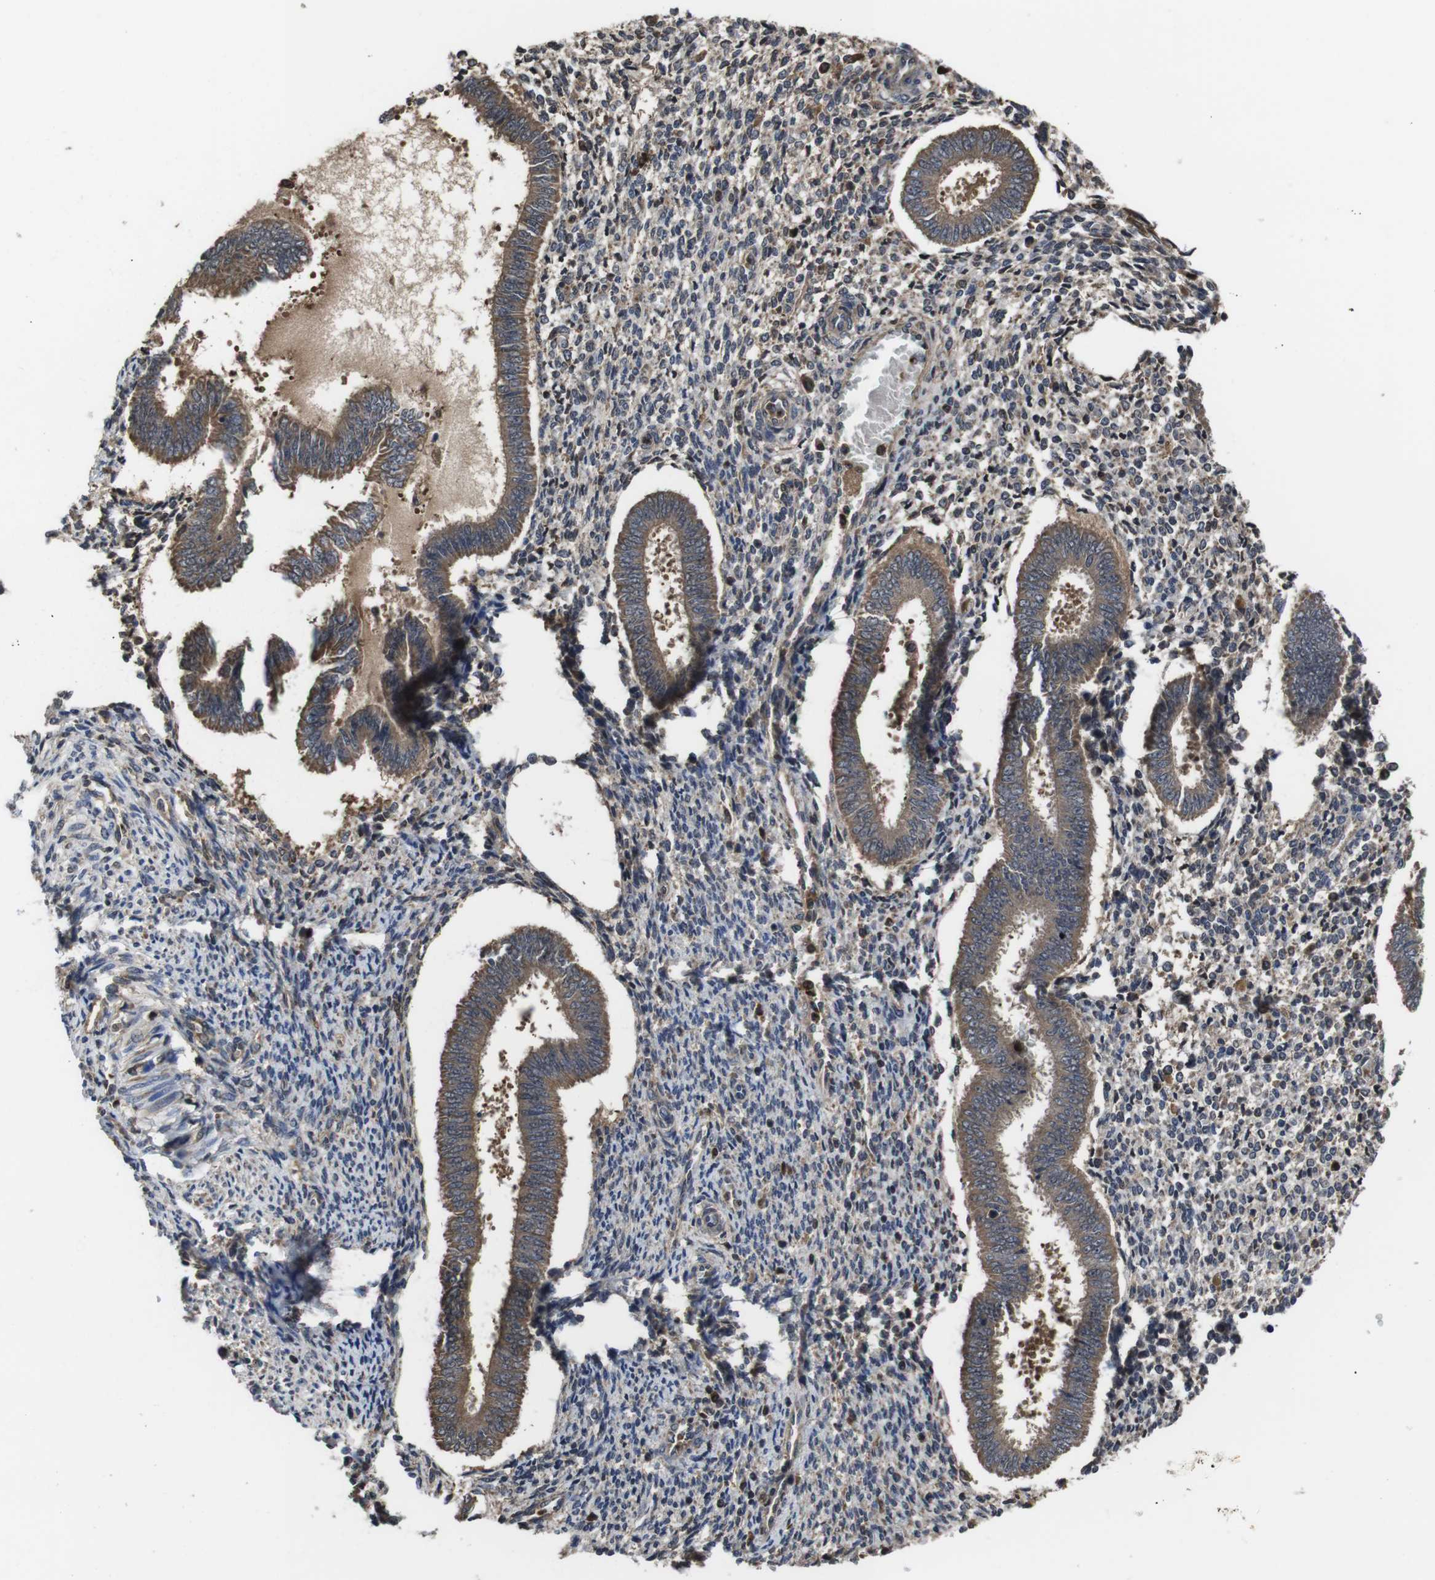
{"staining": {"intensity": "weak", "quantity": "25%-75%", "location": "cytoplasmic/membranous"}, "tissue": "endometrium", "cell_type": "Cells in endometrial stroma", "image_type": "normal", "snomed": [{"axis": "morphology", "description": "Normal tissue, NOS"}, {"axis": "topography", "description": "Endometrium"}], "caption": "Immunohistochemistry micrograph of normal human endometrium stained for a protein (brown), which demonstrates low levels of weak cytoplasmic/membranous expression in about 25%-75% of cells in endometrial stroma.", "gene": "CXCL11", "patient": {"sex": "female", "age": 35}}